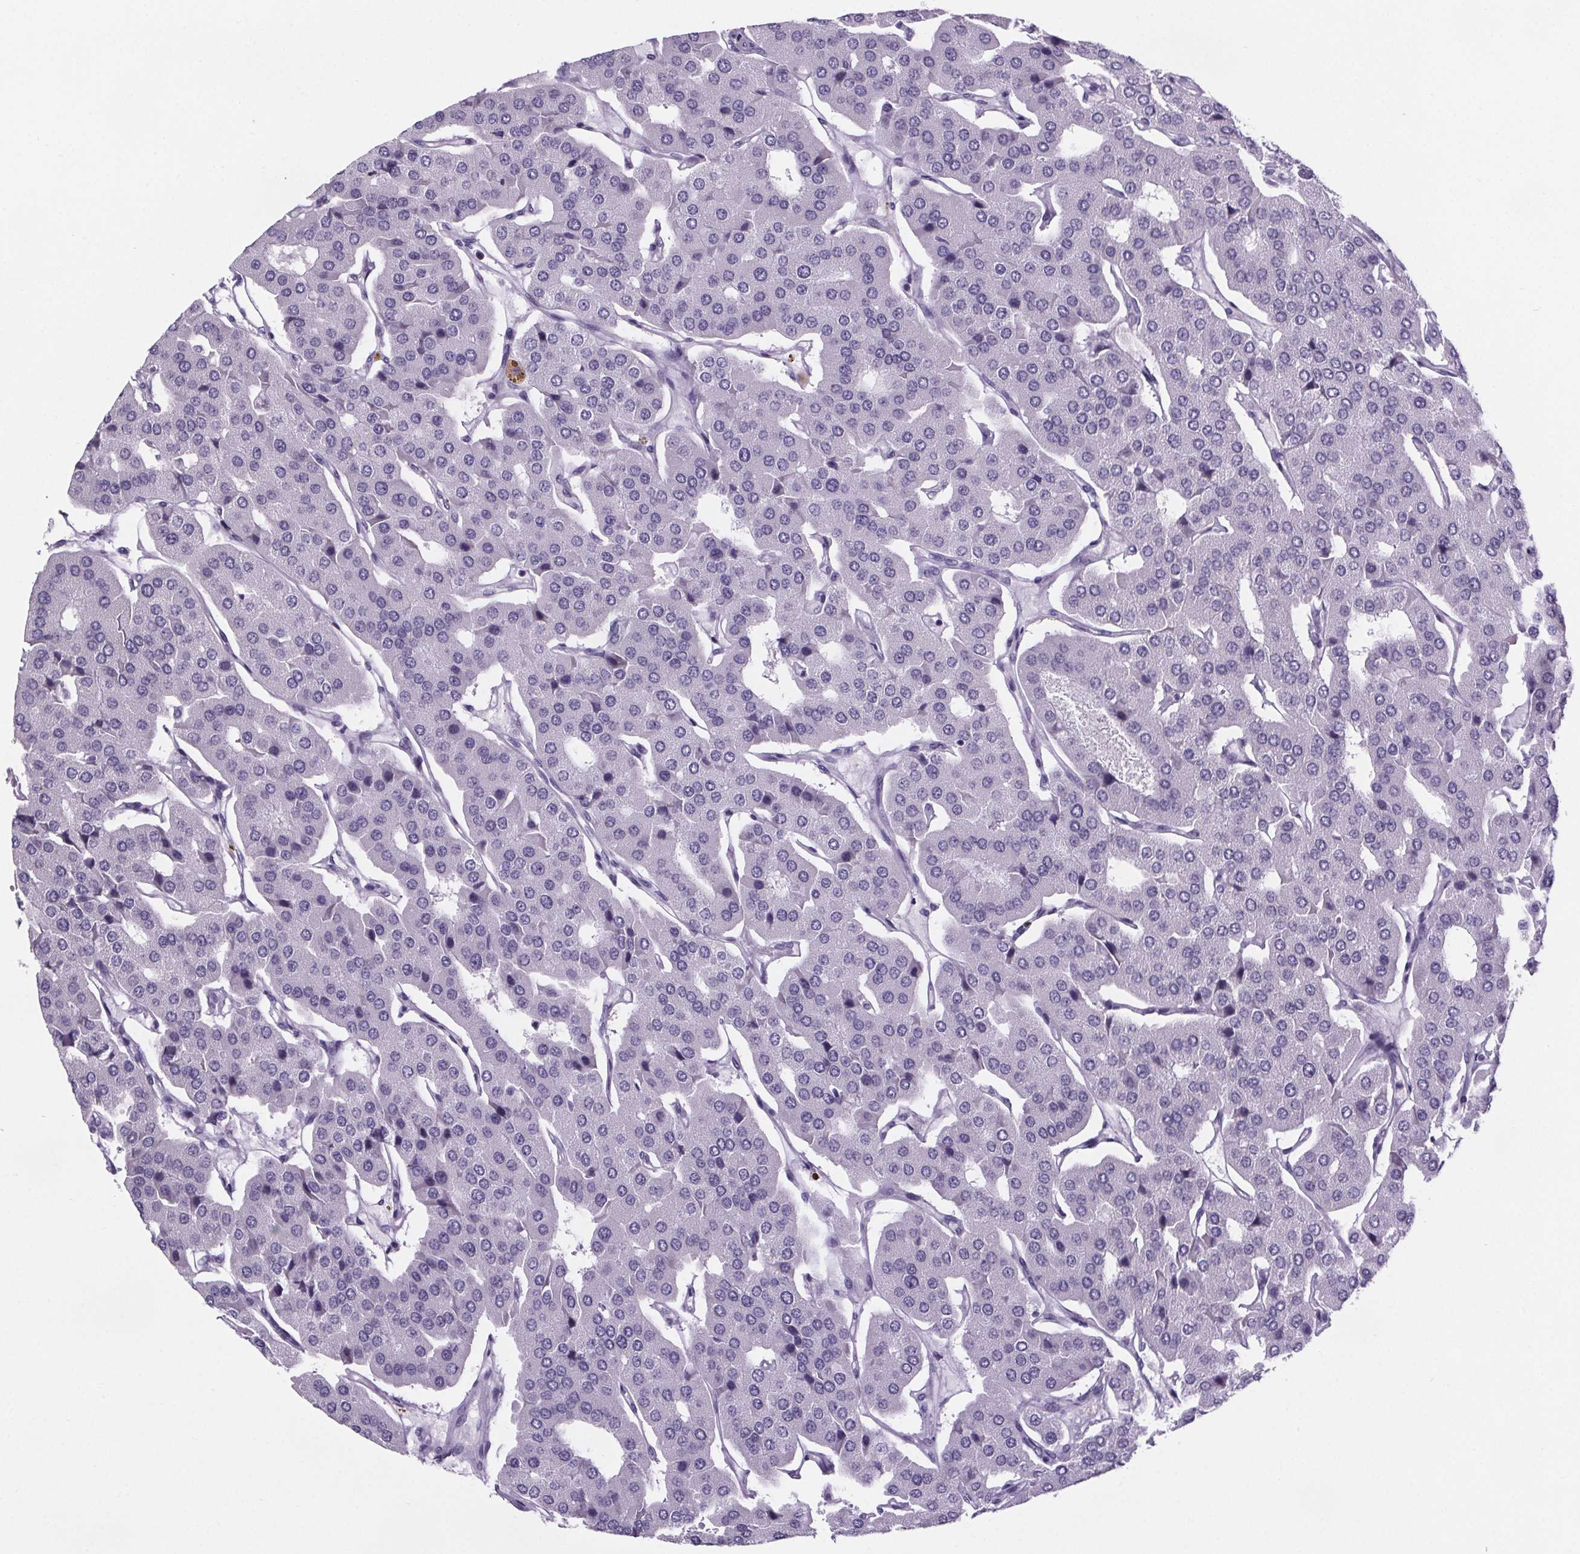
{"staining": {"intensity": "negative", "quantity": "none", "location": "none"}, "tissue": "parathyroid gland", "cell_type": "Glandular cells", "image_type": "normal", "snomed": [{"axis": "morphology", "description": "Normal tissue, NOS"}, {"axis": "morphology", "description": "Adenoma, NOS"}, {"axis": "topography", "description": "Parathyroid gland"}], "caption": "High magnification brightfield microscopy of benign parathyroid gland stained with DAB (brown) and counterstained with hematoxylin (blue): glandular cells show no significant positivity.", "gene": "CUBN", "patient": {"sex": "female", "age": 86}}